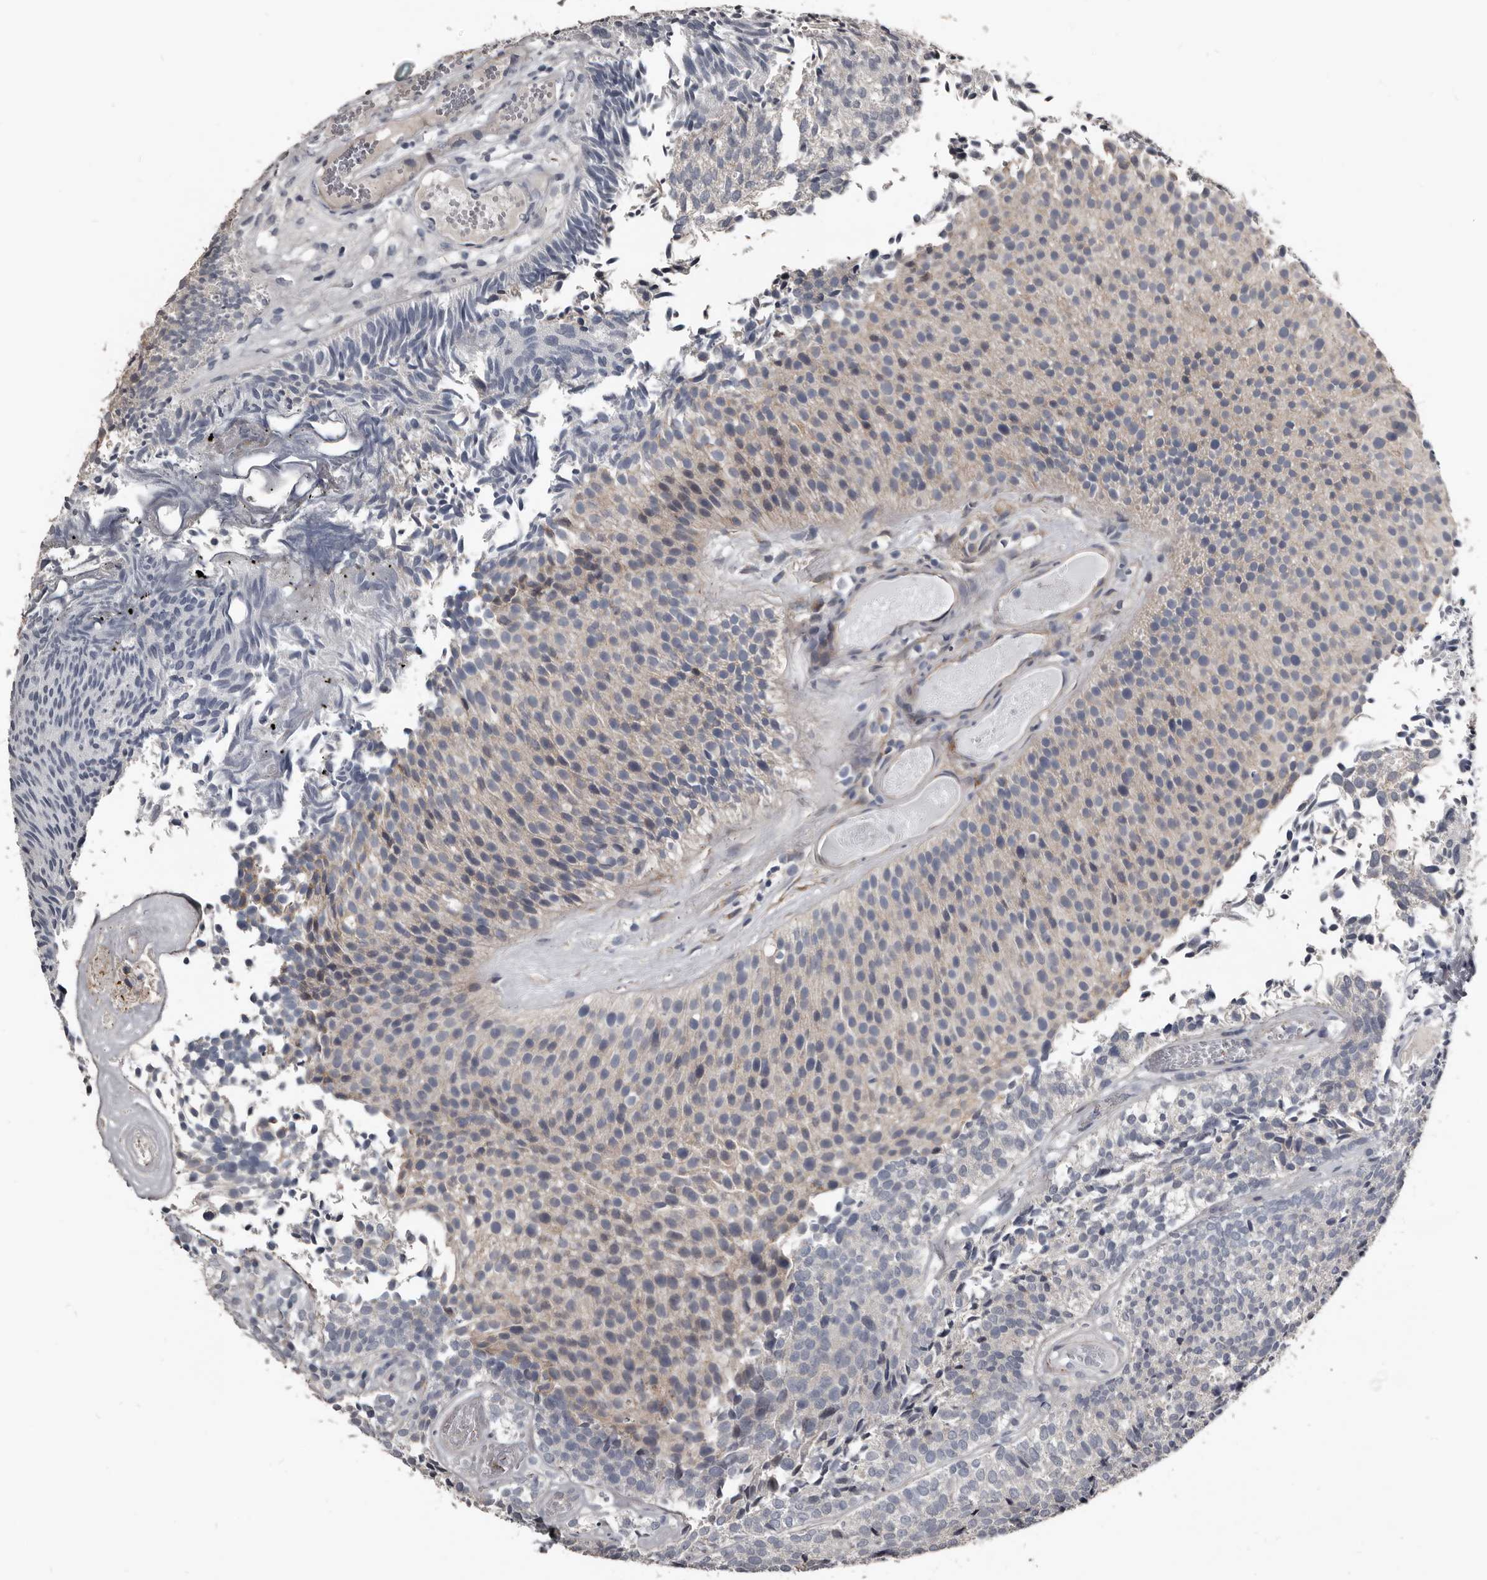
{"staining": {"intensity": "weak", "quantity": "<25%", "location": "cytoplasmic/membranous"}, "tissue": "urothelial cancer", "cell_type": "Tumor cells", "image_type": "cancer", "snomed": [{"axis": "morphology", "description": "Urothelial carcinoma, Low grade"}, {"axis": "topography", "description": "Urinary bladder"}], "caption": "The photomicrograph displays no significant staining in tumor cells of urothelial carcinoma (low-grade).", "gene": "DHPS", "patient": {"sex": "male", "age": 86}}